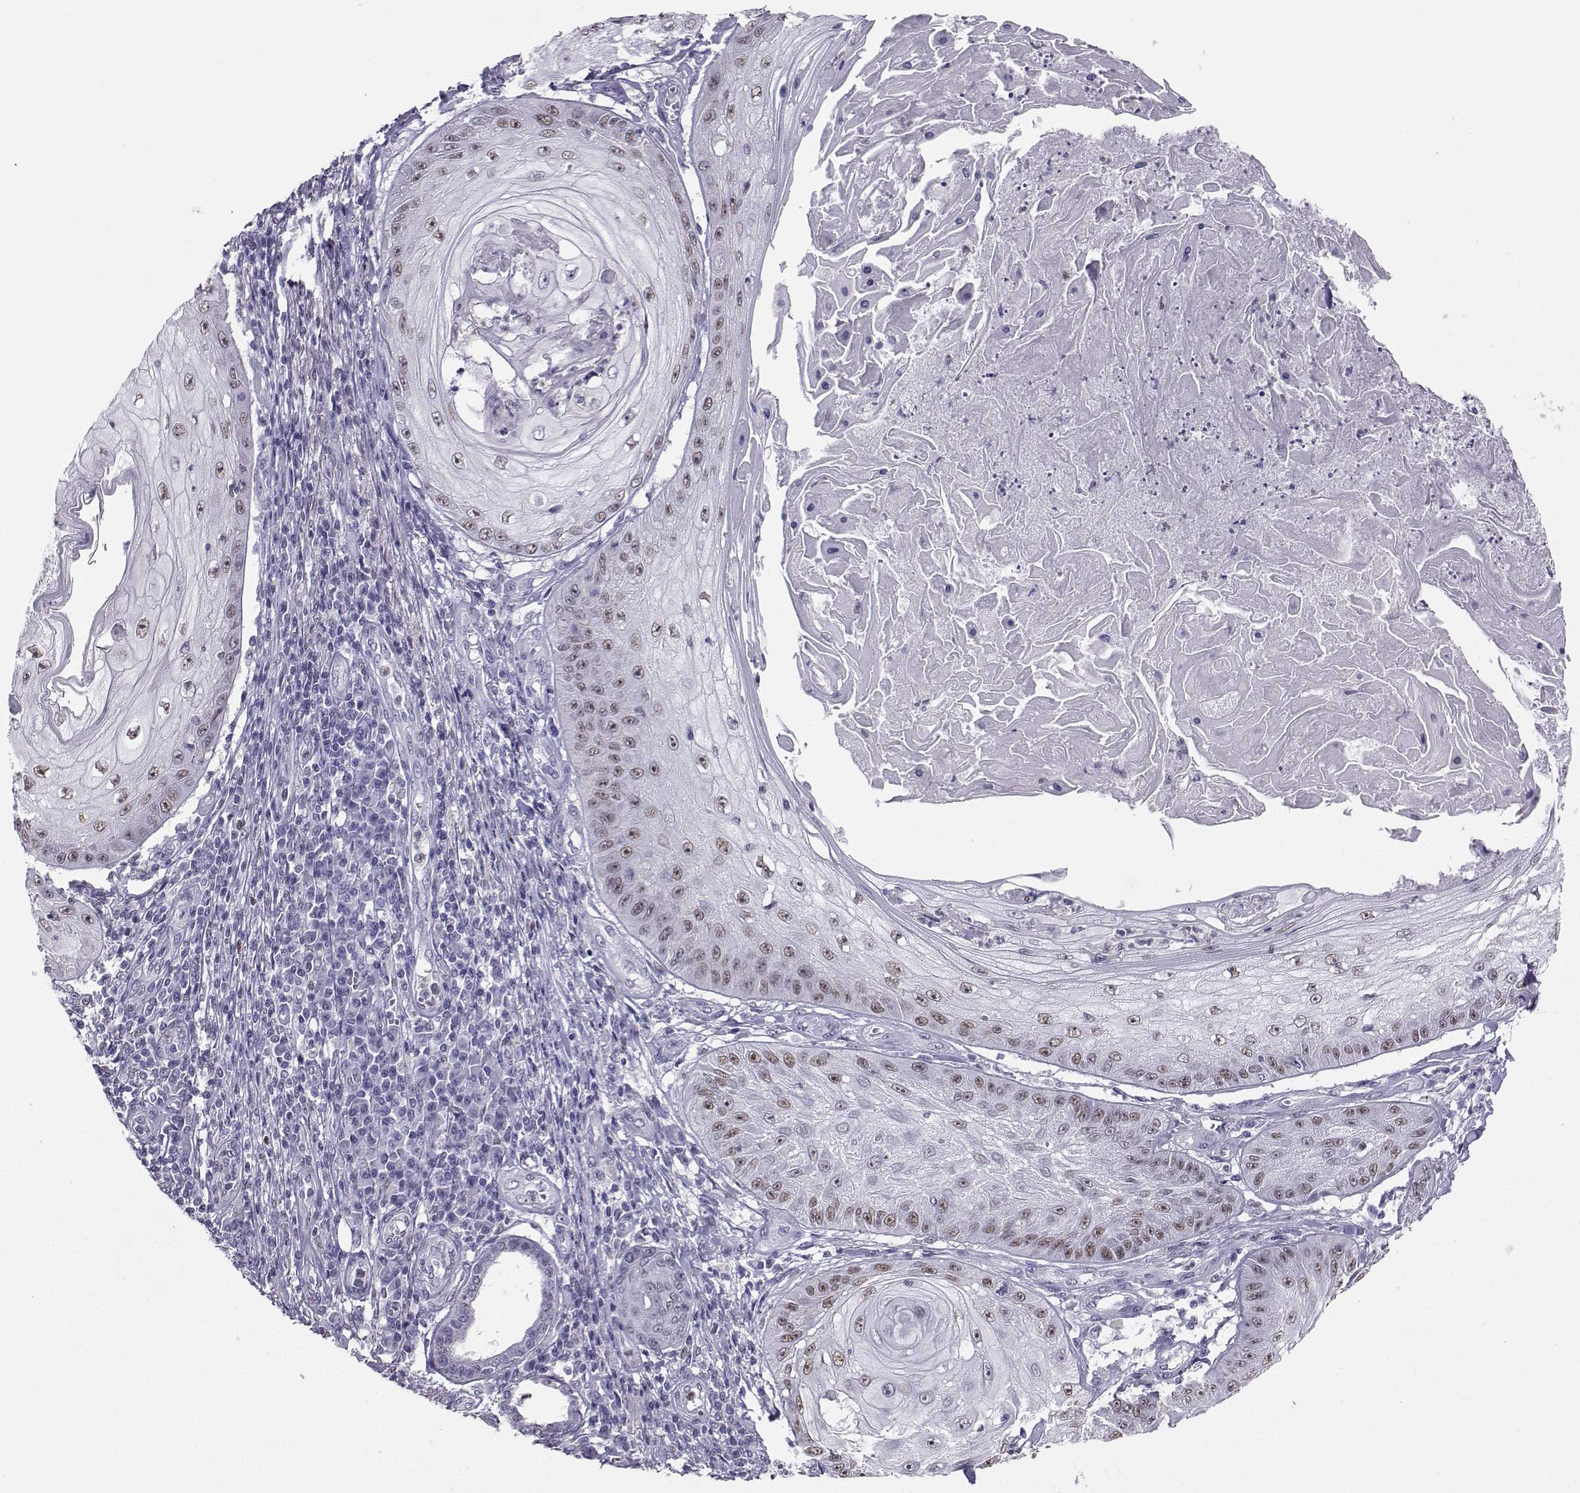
{"staining": {"intensity": "weak", "quantity": "25%-75%", "location": "nuclear"}, "tissue": "skin cancer", "cell_type": "Tumor cells", "image_type": "cancer", "snomed": [{"axis": "morphology", "description": "Squamous cell carcinoma, NOS"}, {"axis": "topography", "description": "Skin"}], "caption": "Human skin cancer stained with a brown dye exhibits weak nuclear positive positivity in about 25%-75% of tumor cells.", "gene": "TEDC2", "patient": {"sex": "male", "age": 70}}